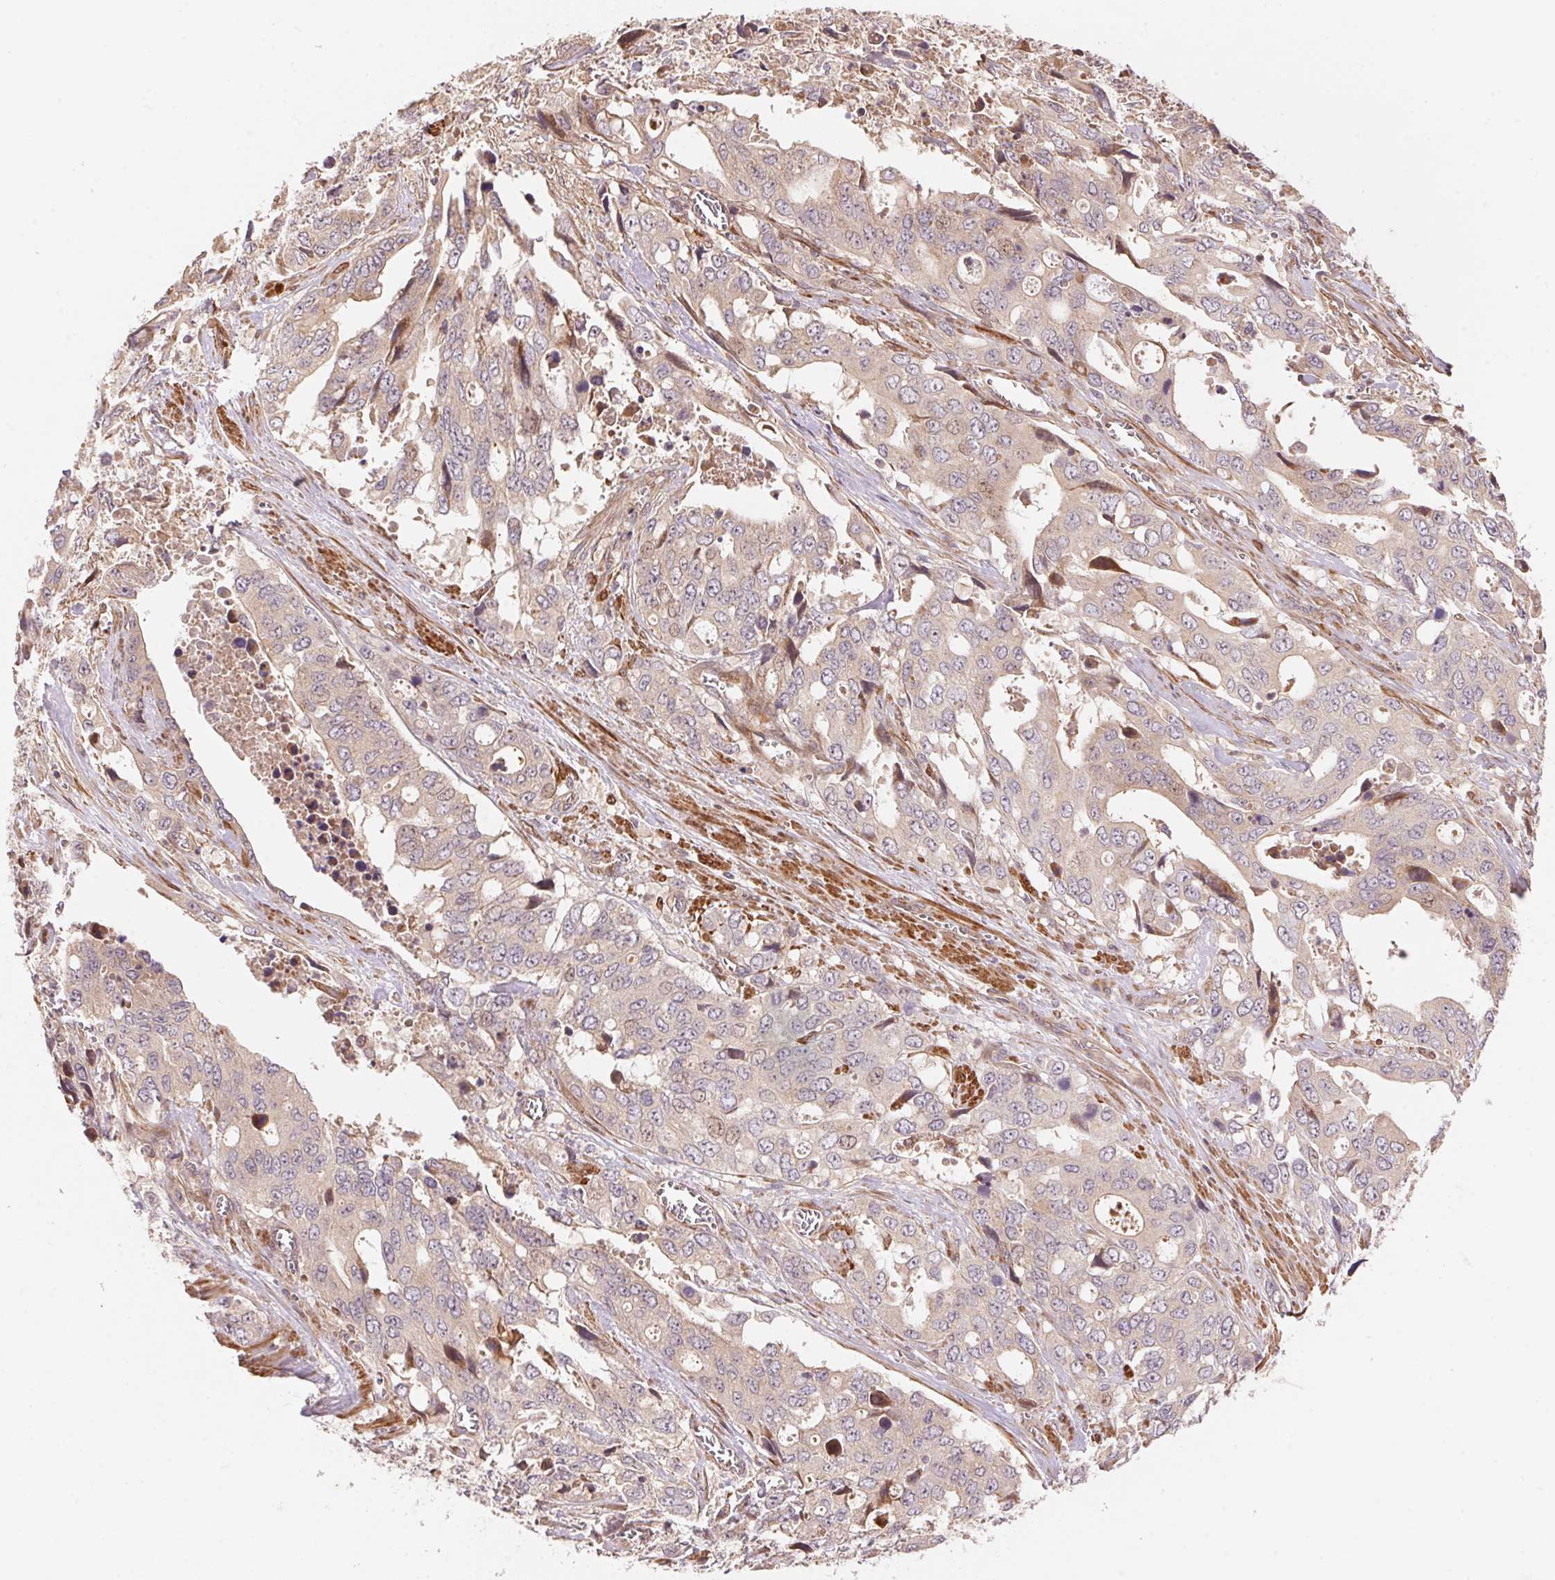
{"staining": {"intensity": "negative", "quantity": "none", "location": "none"}, "tissue": "stomach cancer", "cell_type": "Tumor cells", "image_type": "cancer", "snomed": [{"axis": "morphology", "description": "Adenocarcinoma, NOS"}, {"axis": "topography", "description": "Stomach, upper"}], "caption": "Tumor cells are negative for protein expression in human stomach adenocarcinoma.", "gene": "TNIP2", "patient": {"sex": "male", "age": 74}}